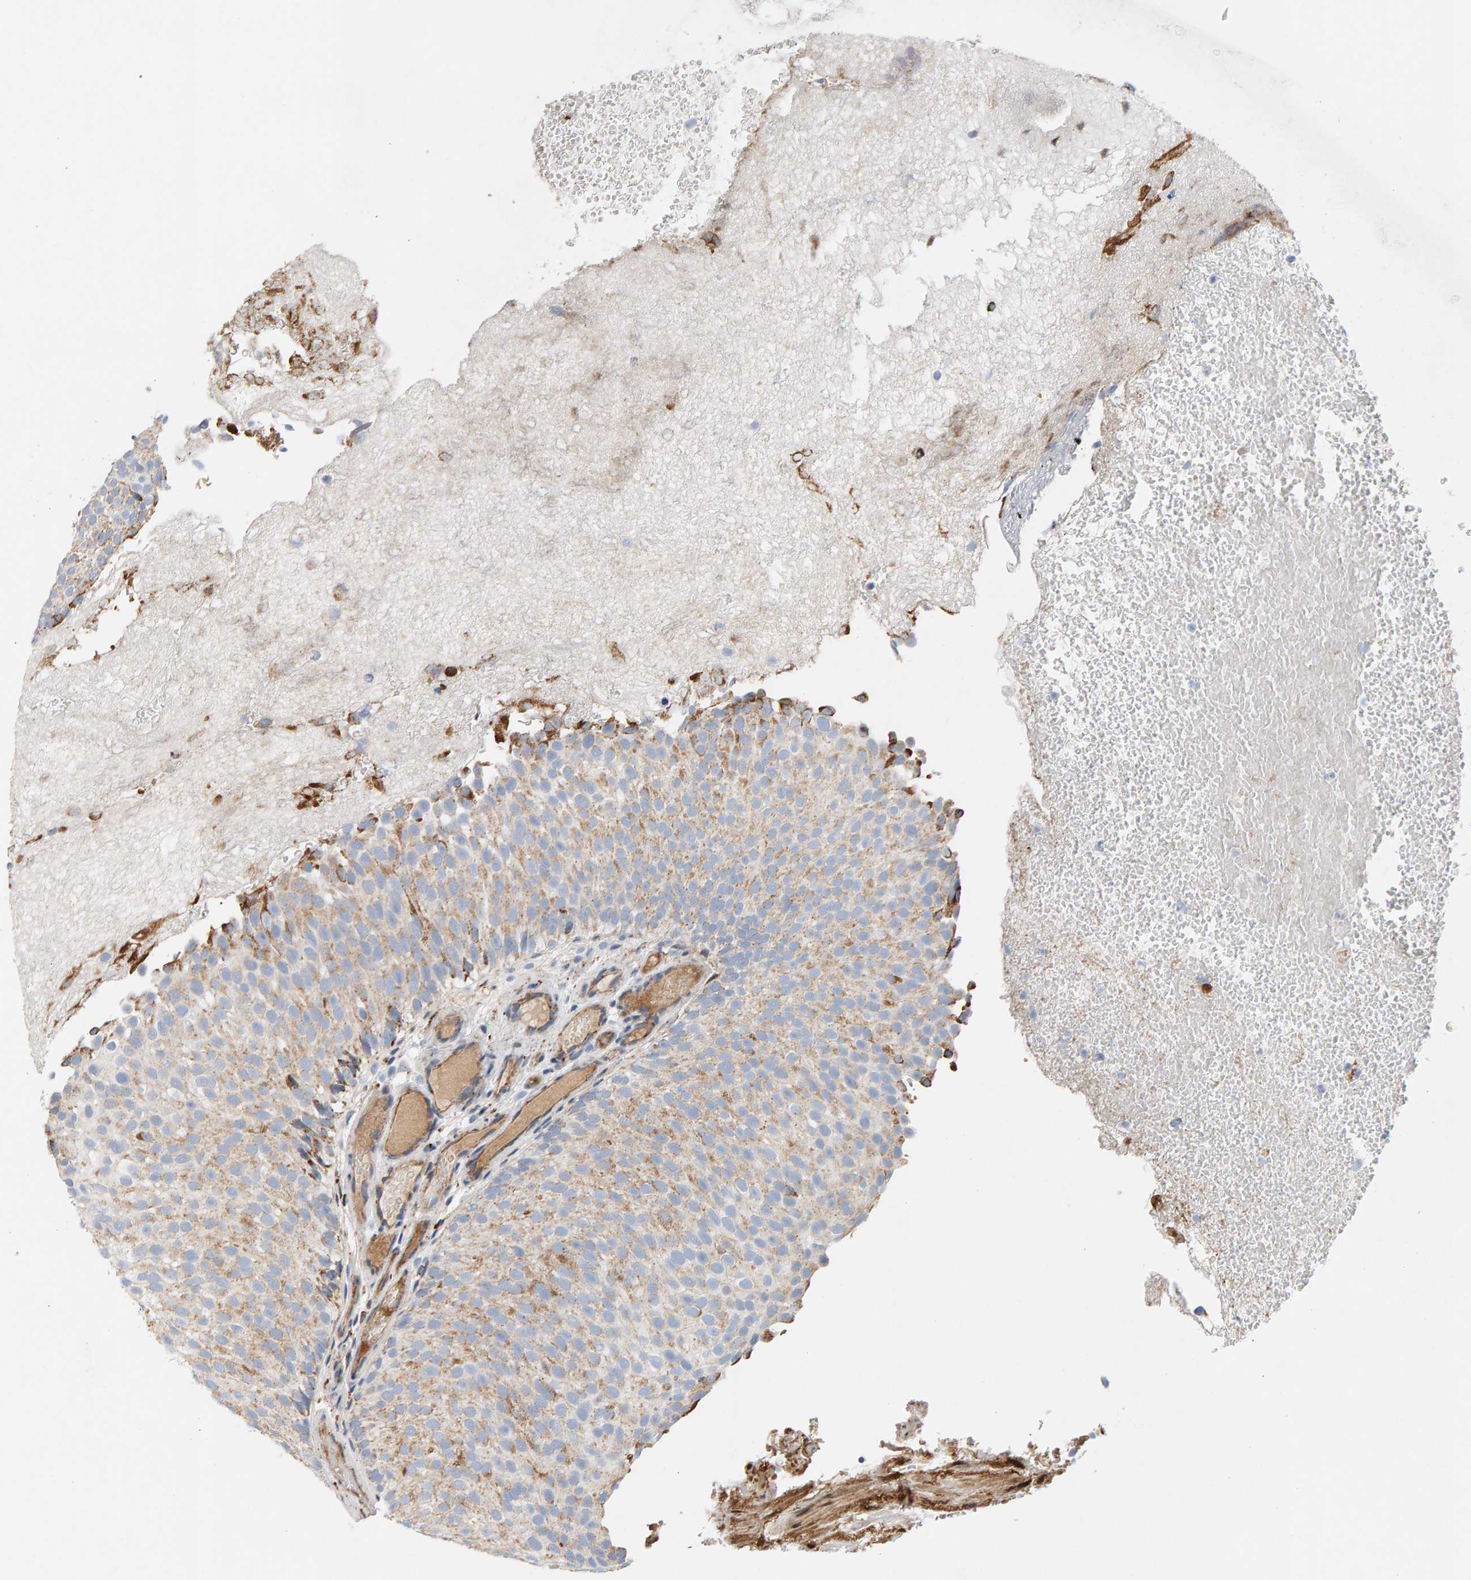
{"staining": {"intensity": "moderate", "quantity": "25%-75%", "location": "cytoplasmic/membranous"}, "tissue": "urothelial cancer", "cell_type": "Tumor cells", "image_type": "cancer", "snomed": [{"axis": "morphology", "description": "Urothelial carcinoma, Low grade"}, {"axis": "topography", "description": "Urinary bladder"}], "caption": "Human urothelial carcinoma (low-grade) stained with a protein marker displays moderate staining in tumor cells.", "gene": "GGTA1", "patient": {"sex": "male", "age": 78}}